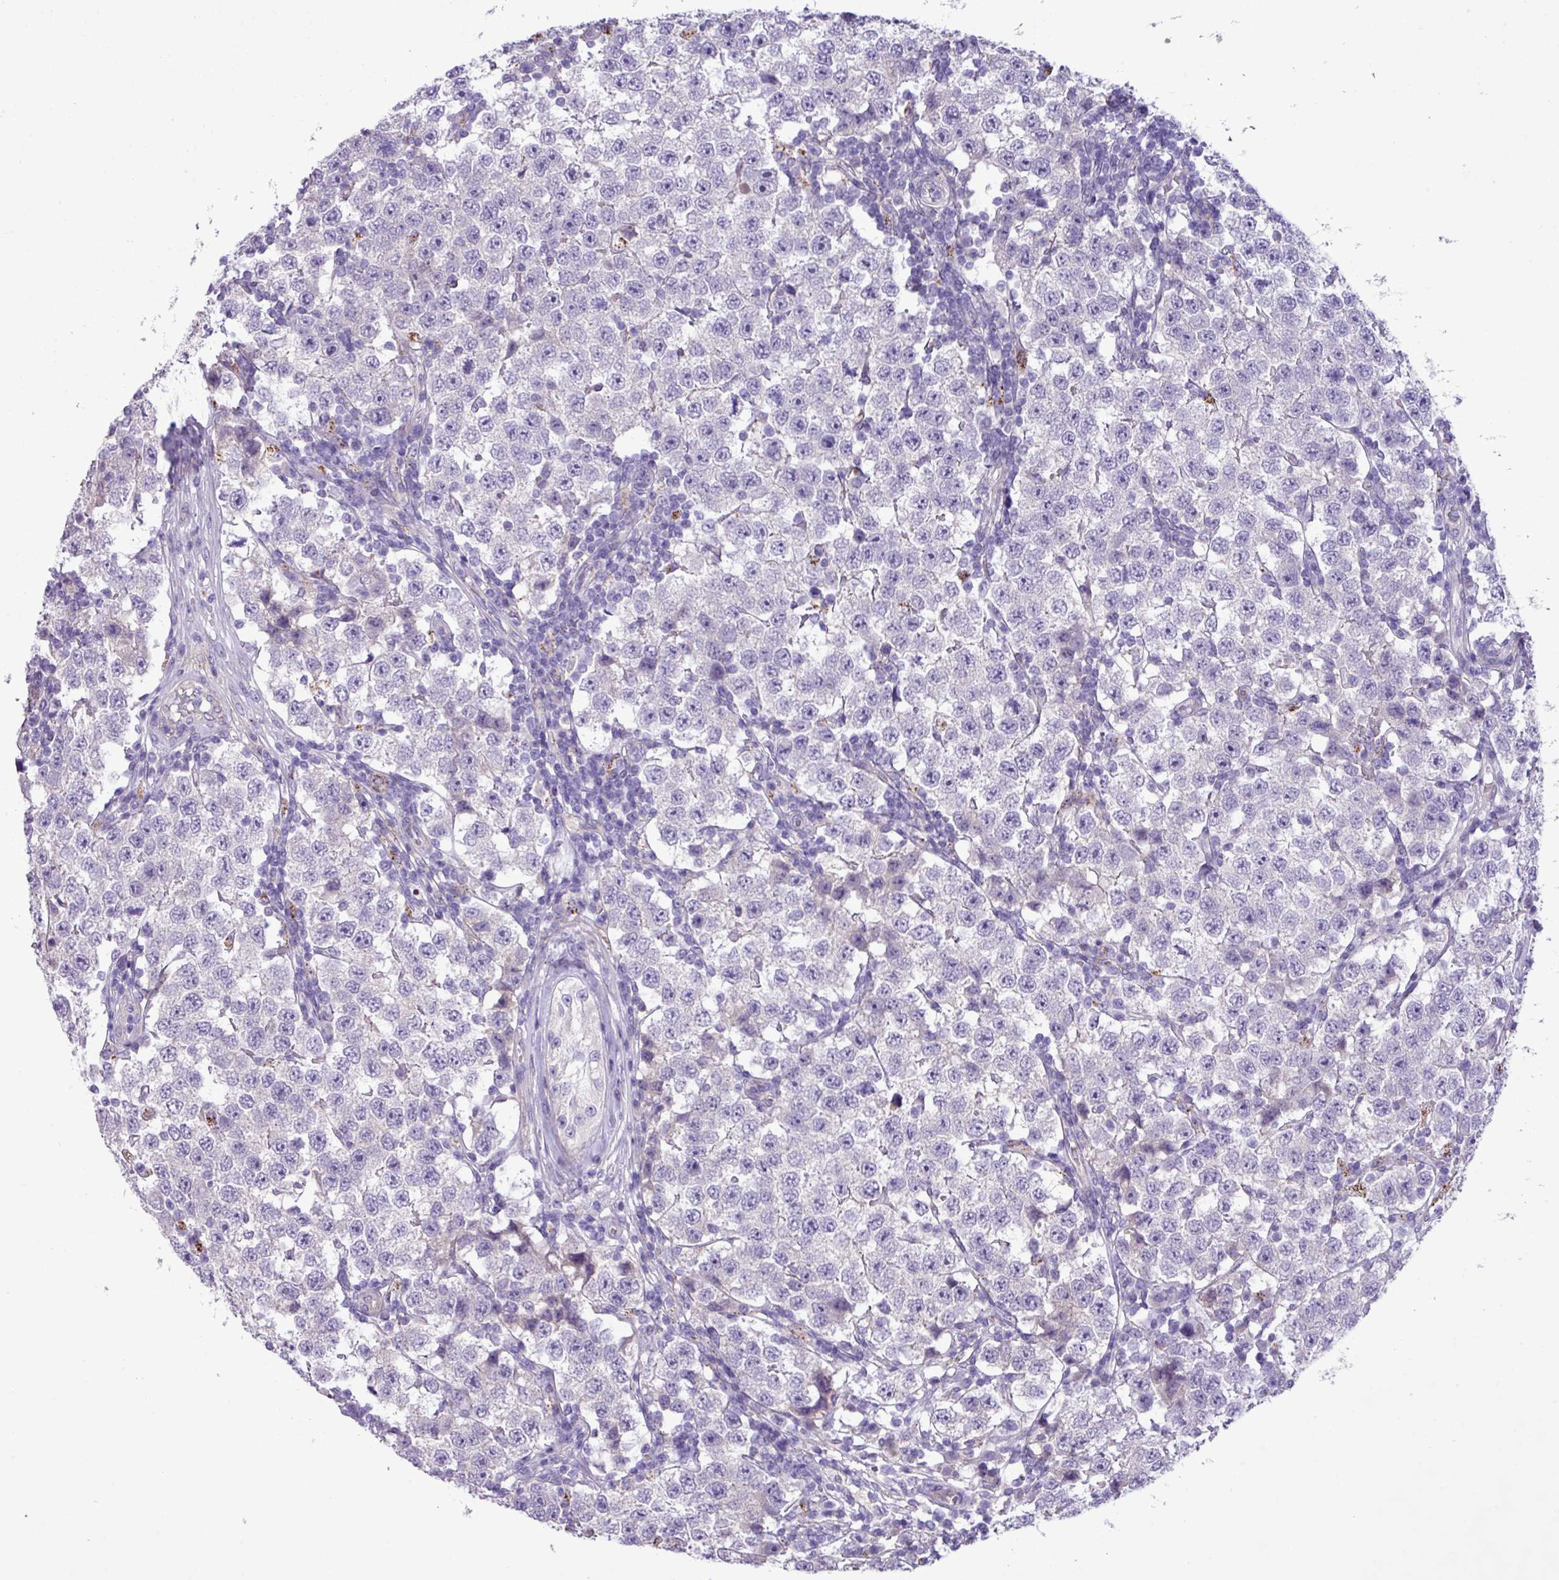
{"staining": {"intensity": "negative", "quantity": "none", "location": "none"}, "tissue": "testis cancer", "cell_type": "Tumor cells", "image_type": "cancer", "snomed": [{"axis": "morphology", "description": "Seminoma, NOS"}, {"axis": "topography", "description": "Testis"}], "caption": "The image demonstrates no significant positivity in tumor cells of seminoma (testis).", "gene": "CD248", "patient": {"sex": "male", "age": 34}}